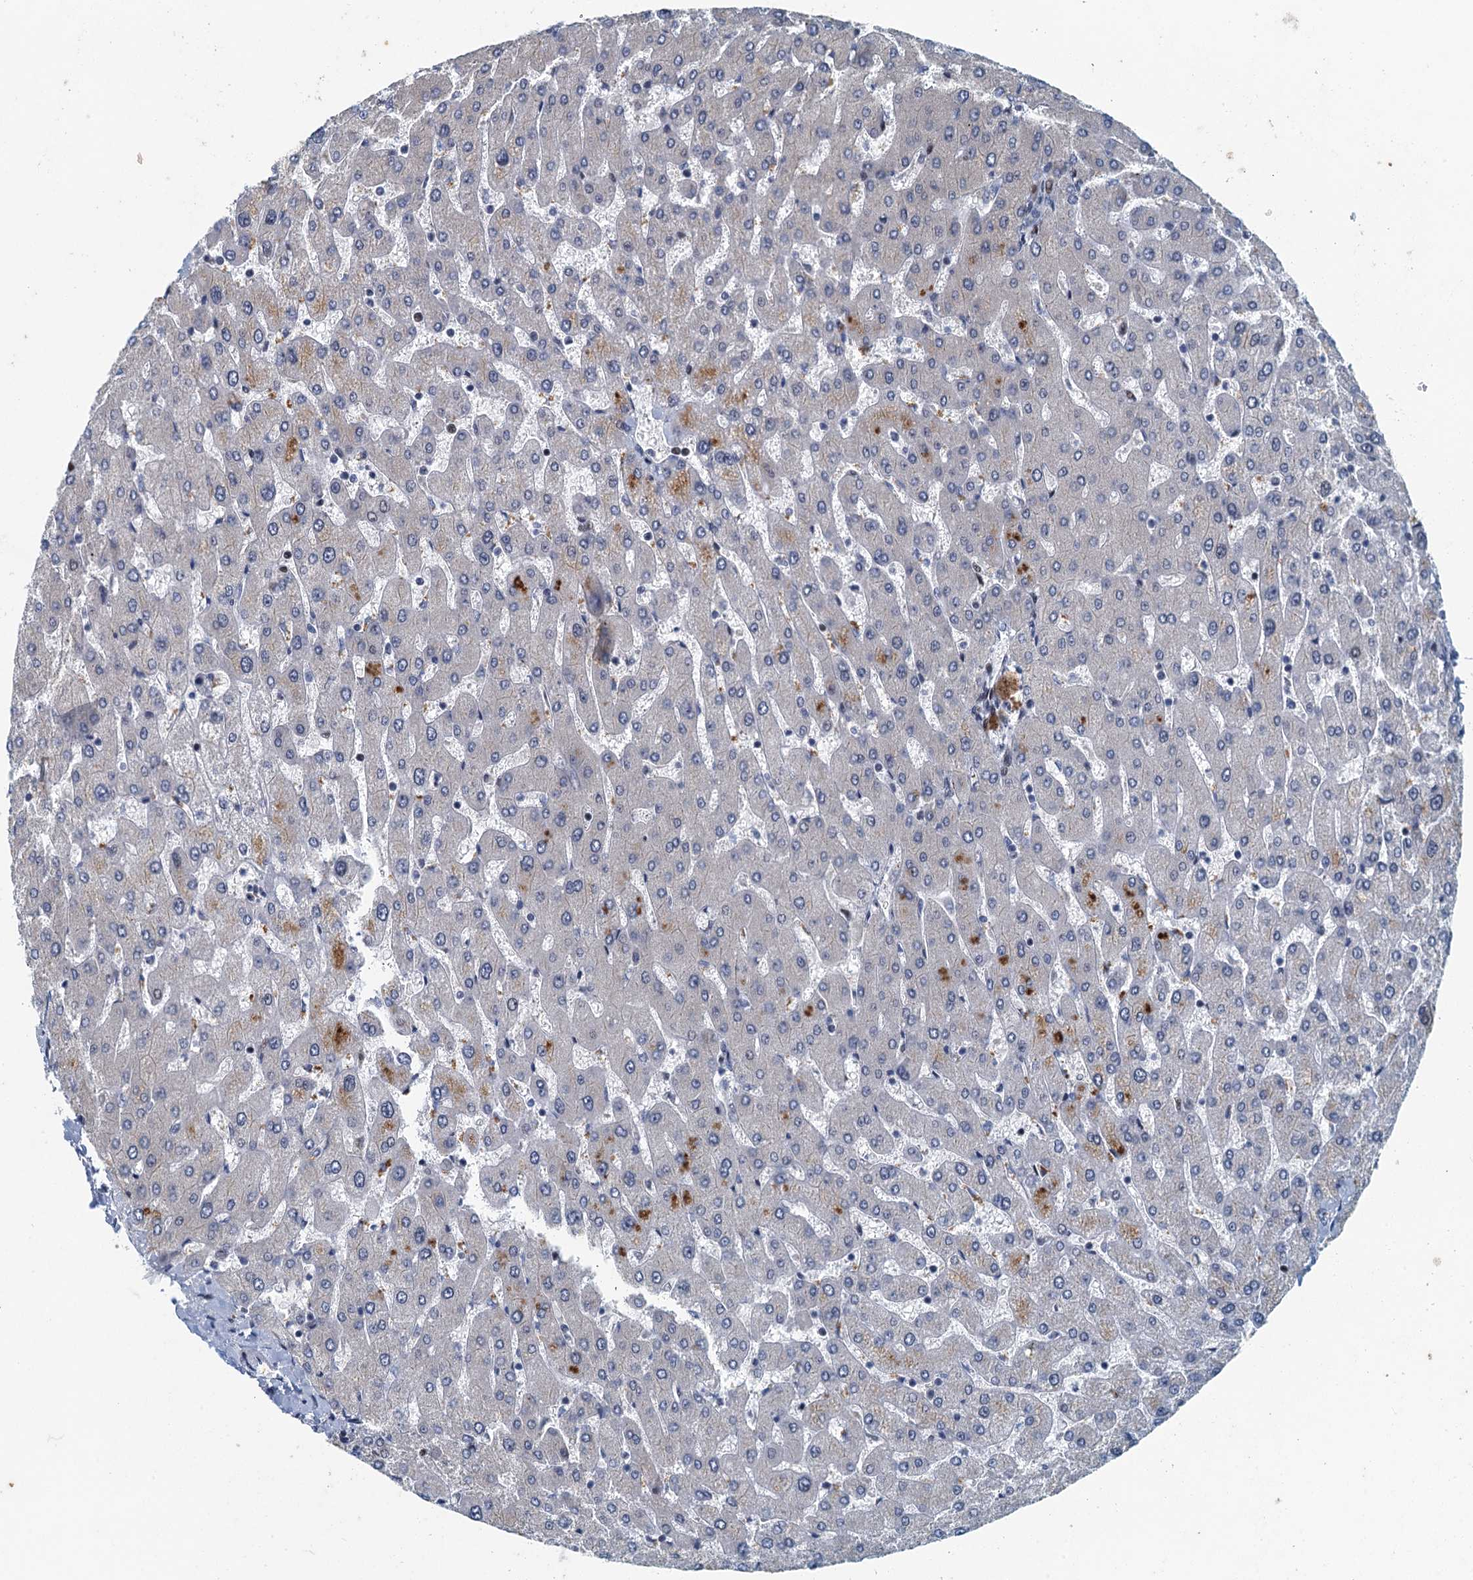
{"staining": {"intensity": "moderate", "quantity": "<25%", "location": "nuclear"}, "tissue": "liver", "cell_type": "Cholangiocytes", "image_type": "normal", "snomed": [{"axis": "morphology", "description": "Normal tissue, NOS"}, {"axis": "topography", "description": "Liver"}], "caption": "Immunohistochemical staining of benign human liver exhibits moderate nuclear protein positivity in approximately <25% of cholangiocytes.", "gene": "ANKRD13D", "patient": {"sex": "male", "age": 55}}